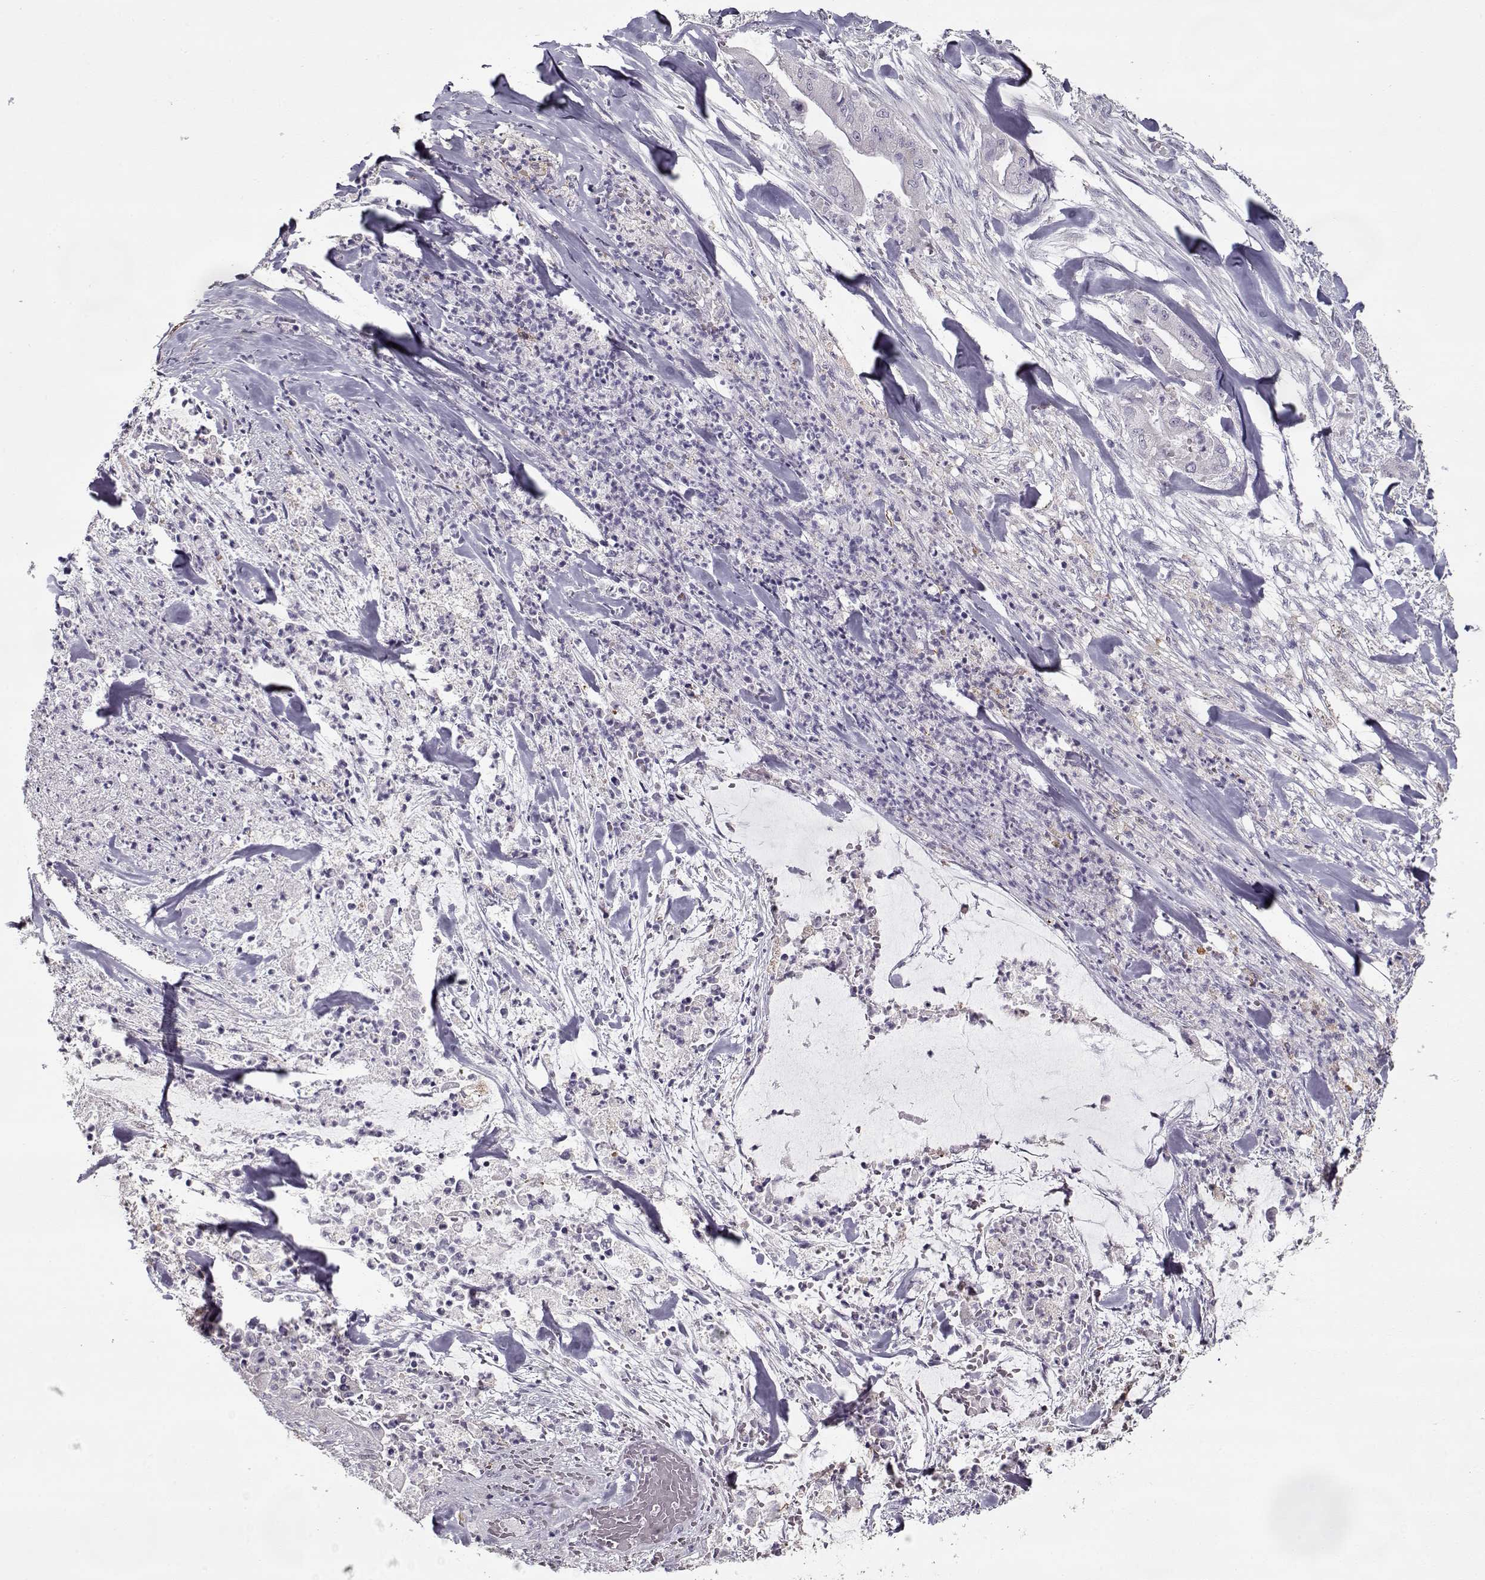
{"staining": {"intensity": "negative", "quantity": "none", "location": "none"}, "tissue": "pancreatic cancer", "cell_type": "Tumor cells", "image_type": "cancer", "snomed": [{"axis": "morphology", "description": "Normal tissue, NOS"}, {"axis": "morphology", "description": "Inflammation, NOS"}, {"axis": "morphology", "description": "Adenocarcinoma, NOS"}, {"axis": "topography", "description": "Pancreas"}], "caption": "Immunohistochemistry photomicrograph of human pancreatic cancer stained for a protein (brown), which displays no positivity in tumor cells.", "gene": "SEC16B", "patient": {"sex": "male", "age": 57}}